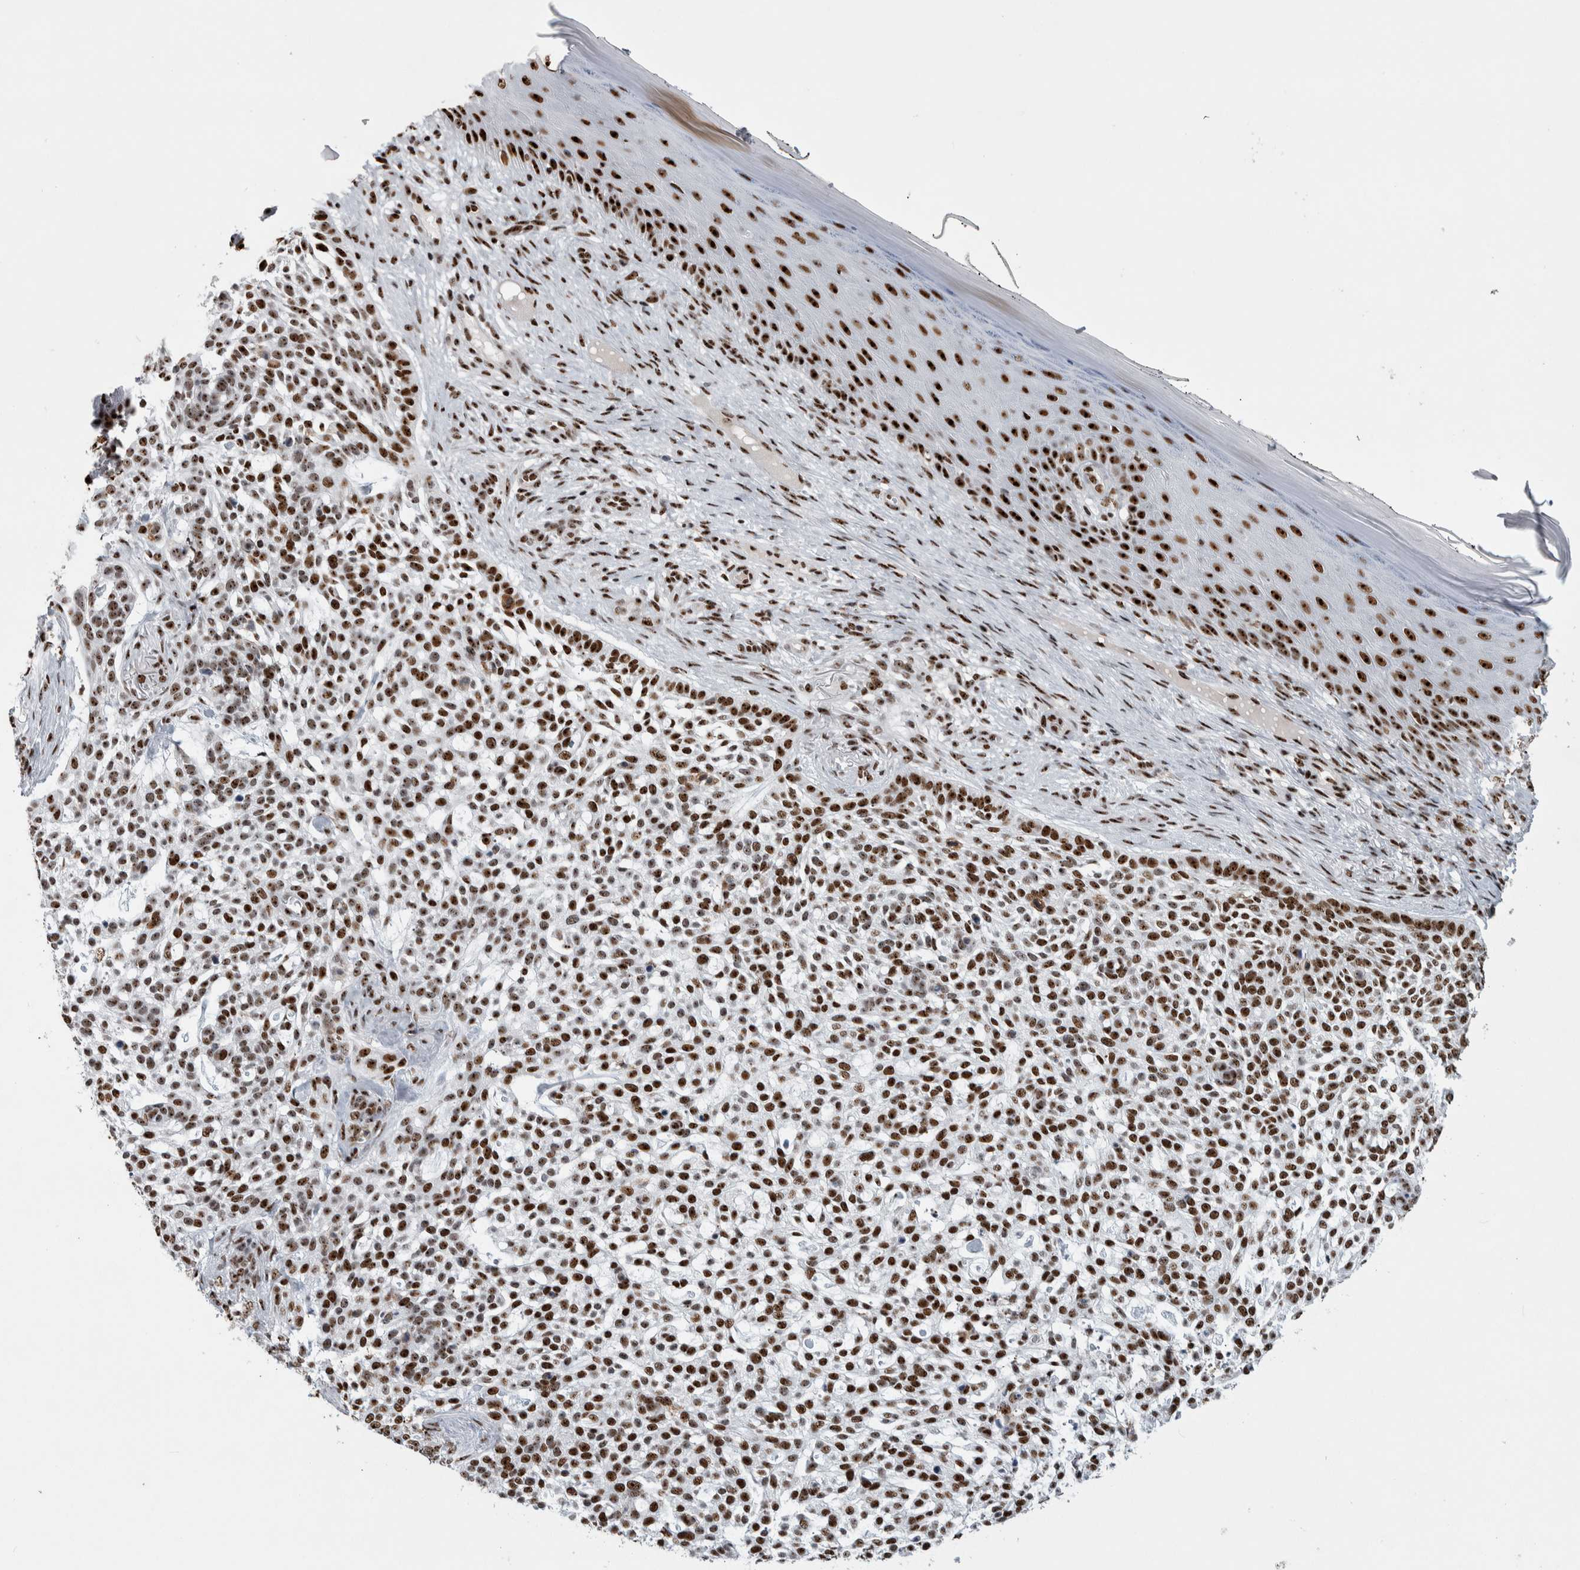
{"staining": {"intensity": "strong", "quantity": ">75%", "location": "nuclear"}, "tissue": "skin cancer", "cell_type": "Tumor cells", "image_type": "cancer", "snomed": [{"axis": "morphology", "description": "Basal cell carcinoma"}, {"axis": "topography", "description": "Skin"}], "caption": "Immunohistochemical staining of skin cancer (basal cell carcinoma) displays high levels of strong nuclear protein expression in about >75% of tumor cells.", "gene": "NCL", "patient": {"sex": "female", "age": 64}}